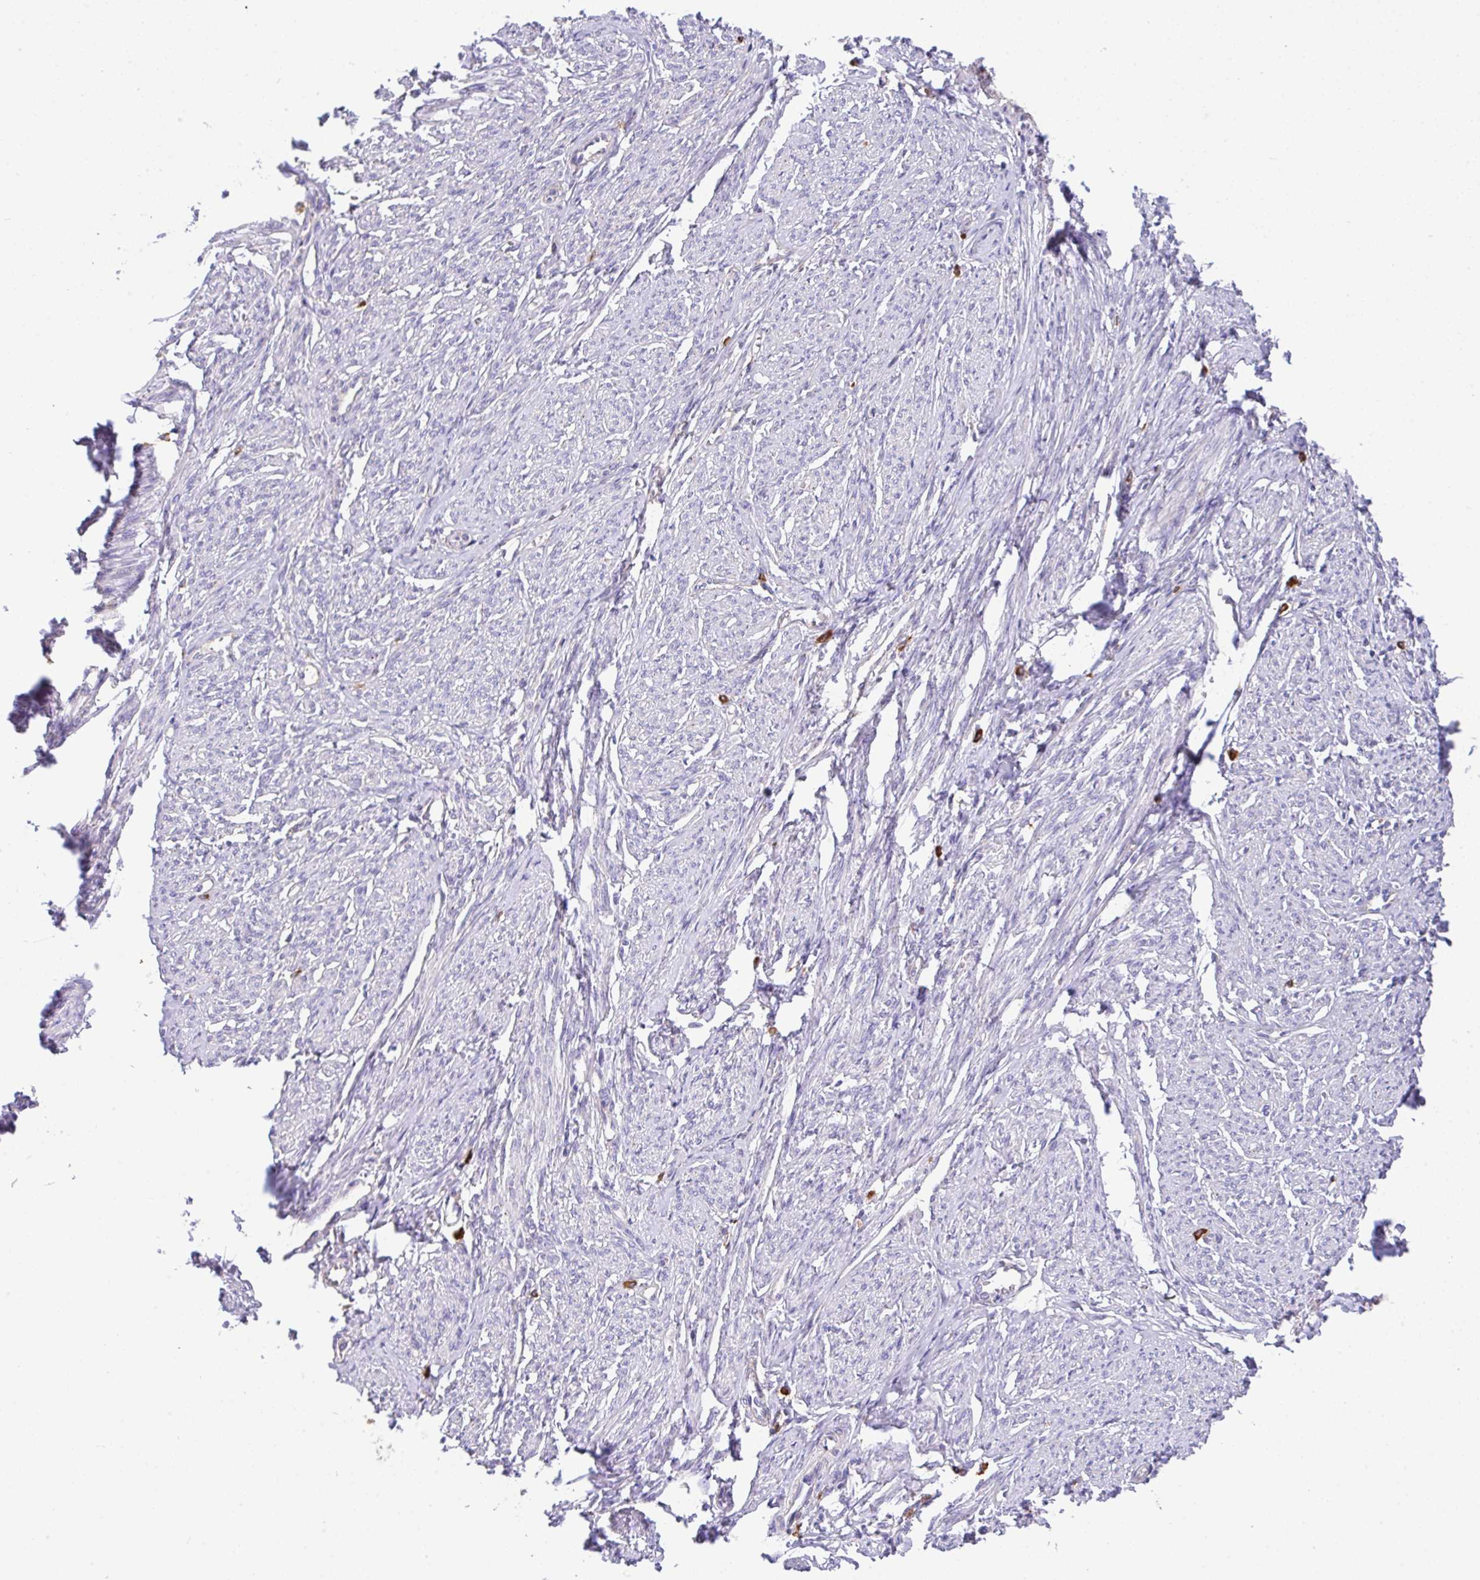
{"staining": {"intensity": "negative", "quantity": "none", "location": "none"}, "tissue": "smooth muscle", "cell_type": "Smooth muscle cells", "image_type": "normal", "snomed": [{"axis": "morphology", "description": "Normal tissue, NOS"}, {"axis": "topography", "description": "Smooth muscle"}], "caption": "High magnification brightfield microscopy of normal smooth muscle stained with DAB (brown) and counterstained with hematoxylin (blue): smooth muscle cells show no significant positivity.", "gene": "EPN3", "patient": {"sex": "female", "age": 65}}